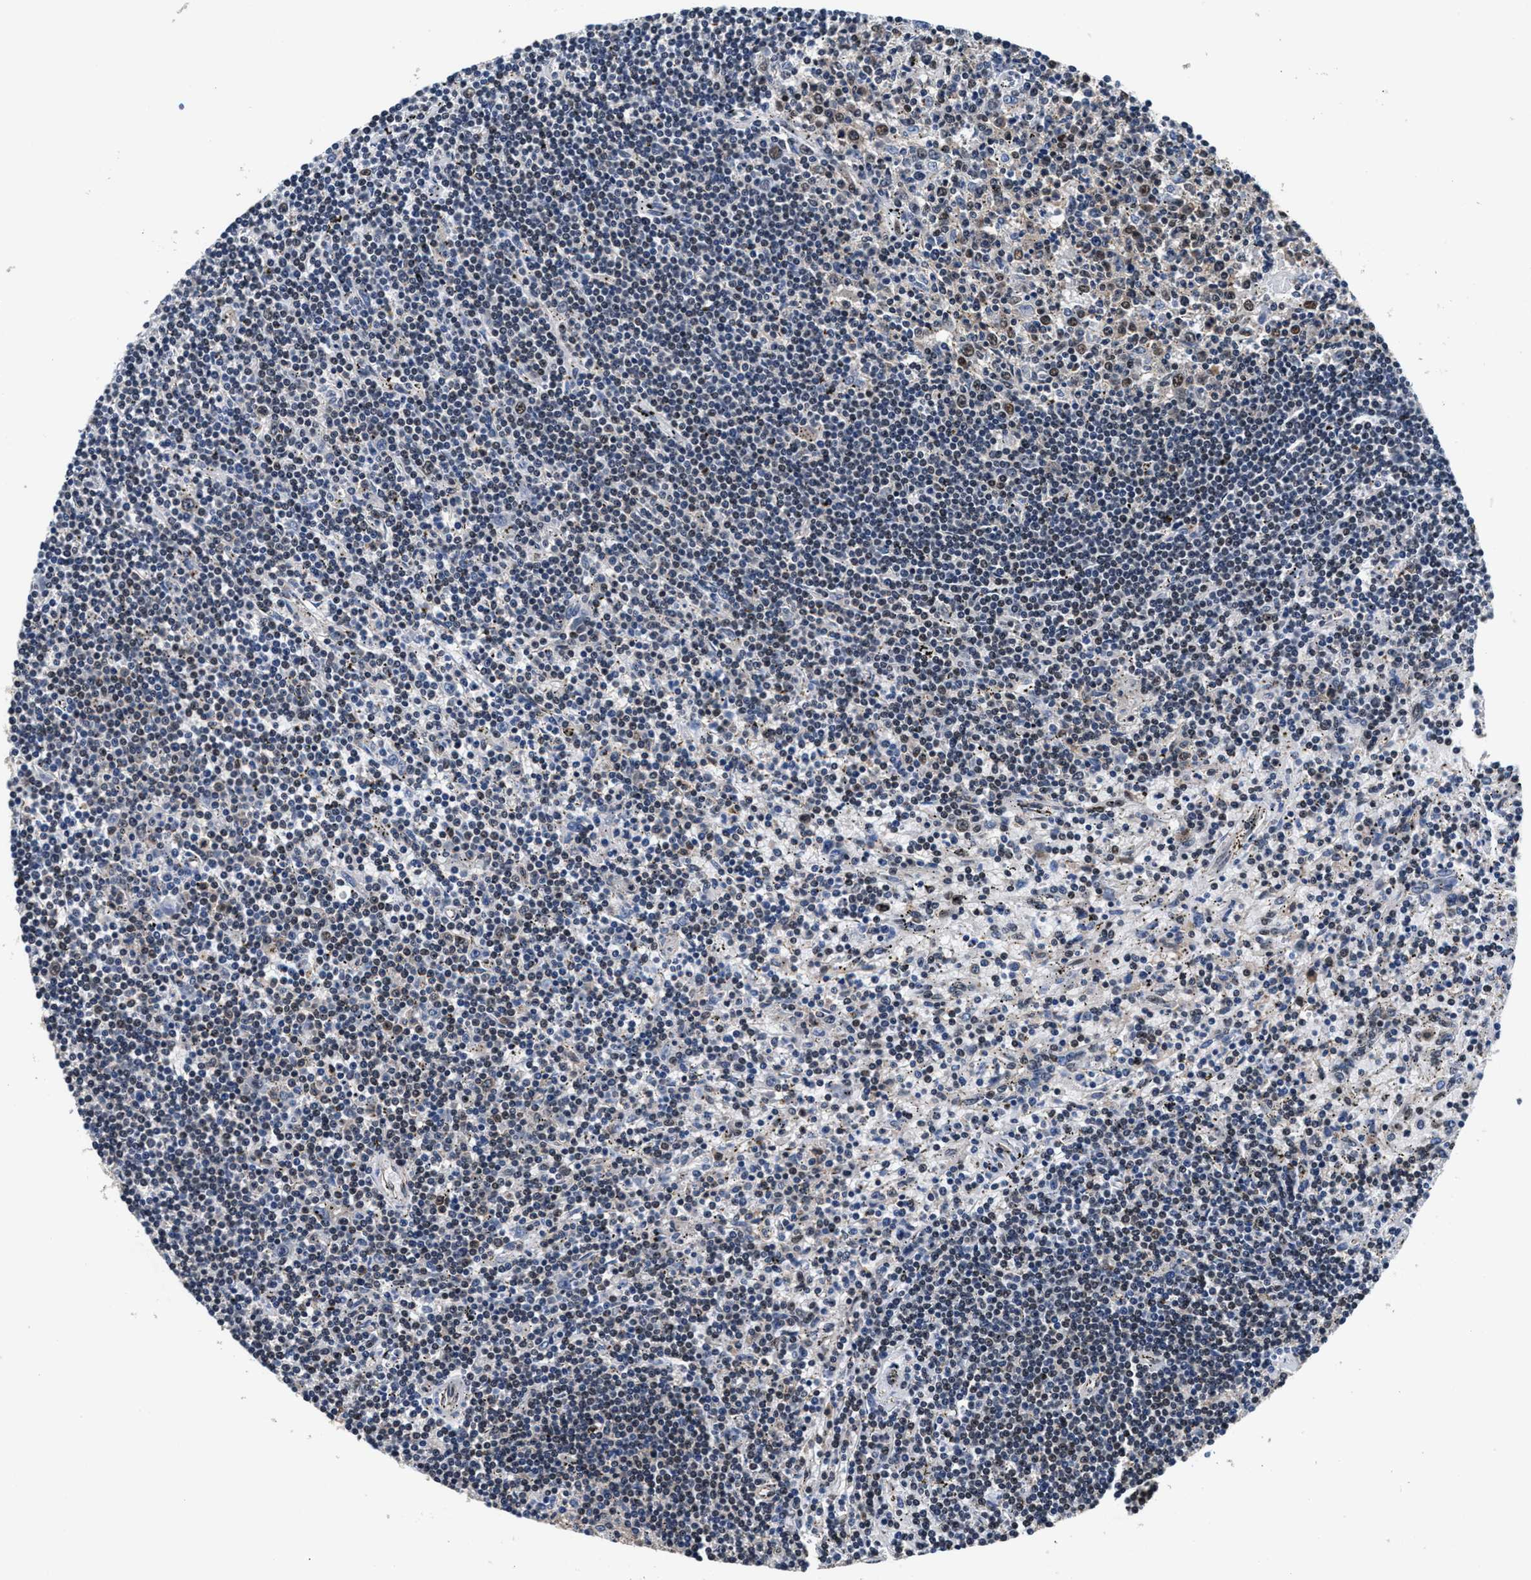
{"staining": {"intensity": "weak", "quantity": "25%-75%", "location": "nuclear"}, "tissue": "lymphoma", "cell_type": "Tumor cells", "image_type": "cancer", "snomed": [{"axis": "morphology", "description": "Malignant lymphoma, non-Hodgkin's type, Low grade"}, {"axis": "topography", "description": "Spleen"}], "caption": "Immunohistochemistry image of neoplastic tissue: human lymphoma stained using immunohistochemistry (IHC) exhibits low levels of weak protein expression localized specifically in the nuclear of tumor cells, appearing as a nuclear brown color.", "gene": "USP16", "patient": {"sex": "male", "age": 76}}